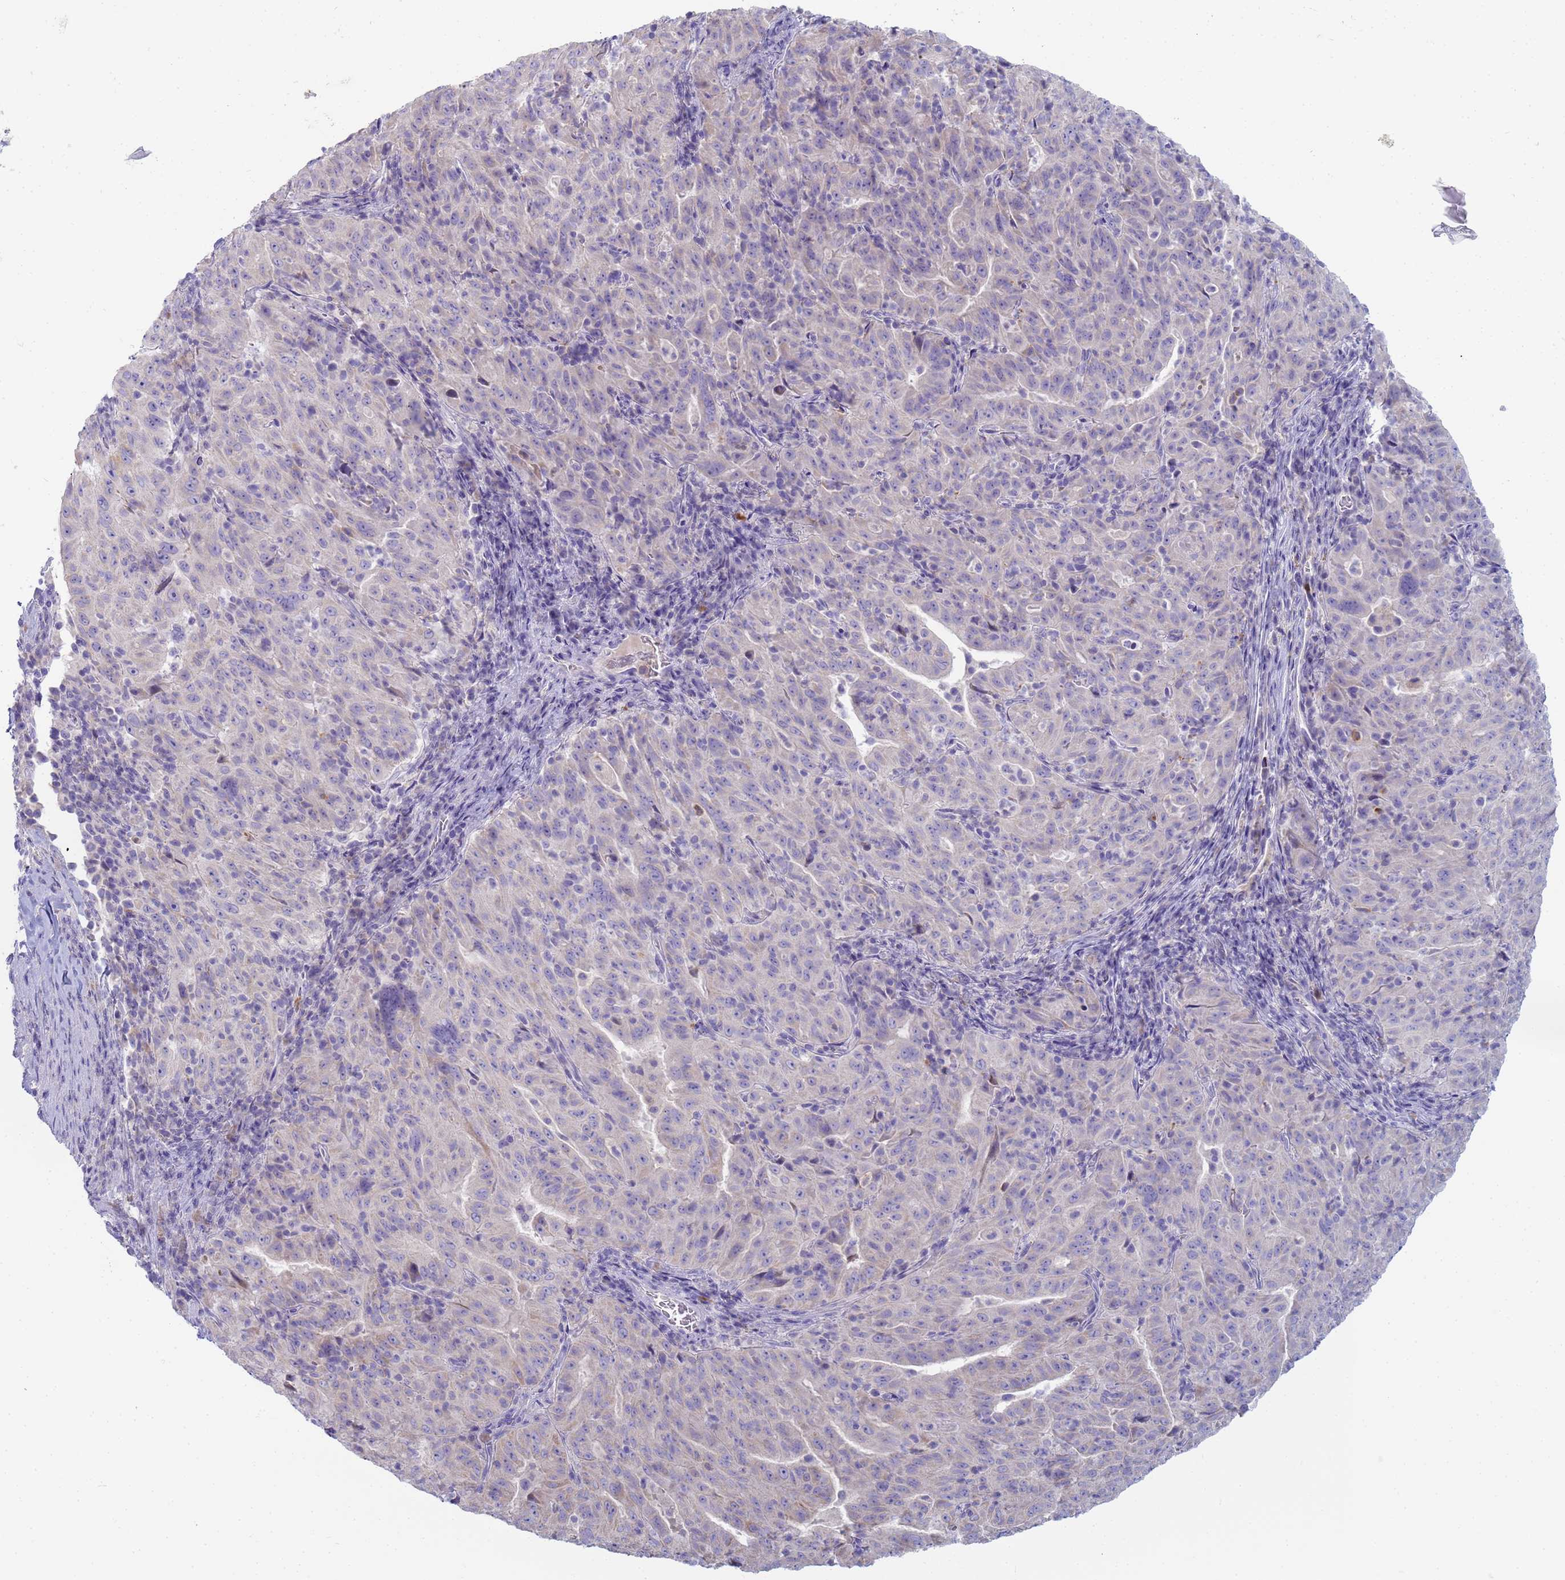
{"staining": {"intensity": "negative", "quantity": "none", "location": "none"}, "tissue": "pancreatic cancer", "cell_type": "Tumor cells", "image_type": "cancer", "snomed": [{"axis": "morphology", "description": "Adenocarcinoma, NOS"}, {"axis": "topography", "description": "Pancreas"}], "caption": "Image shows no protein positivity in tumor cells of pancreatic cancer tissue.", "gene": "CR1", "patient": {"sex": "male", "age": 63}}